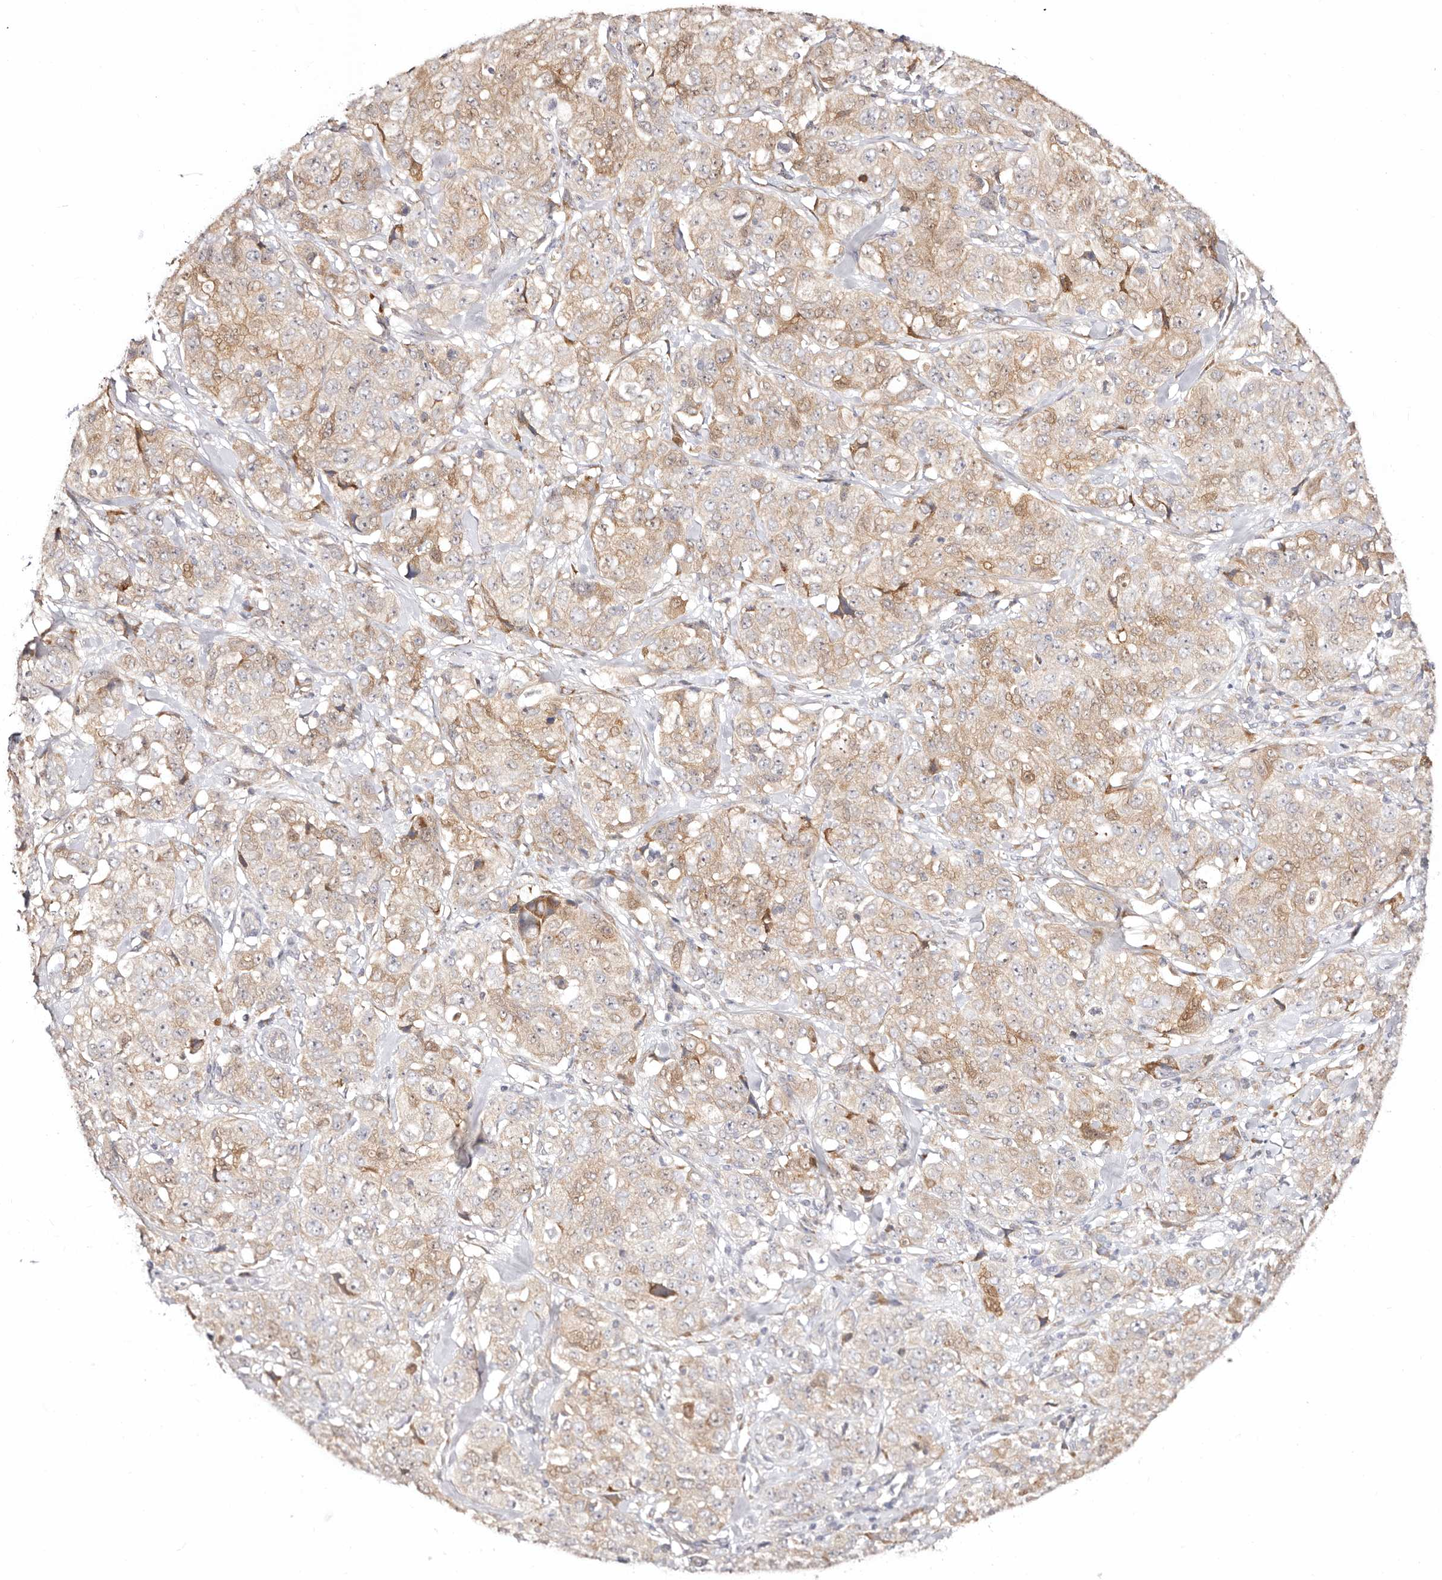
{"staining": {"intensity": "weak", "quantity": ">75%", "location": "cytoplasmic/membranous"}, "tissue": "stomach cancer", "cell_type": "Tumor cells", "image_type": "cancer", "snomed": [{"axis": "morphology", "description": "Adenocarcinoma, NOS"}, {"axis": "topography", "description": "Stomach"}], "caption": "Immunohistochemistry (IHC) (DAB (3,3'-diaminobenzidine)) staining of stomach cancer shows weak cytoplasmic/membranous protein staining in about >75% of tumor cells.", "gene": "BCL2L15", "patient": {"sex": "male", "age": 48}}